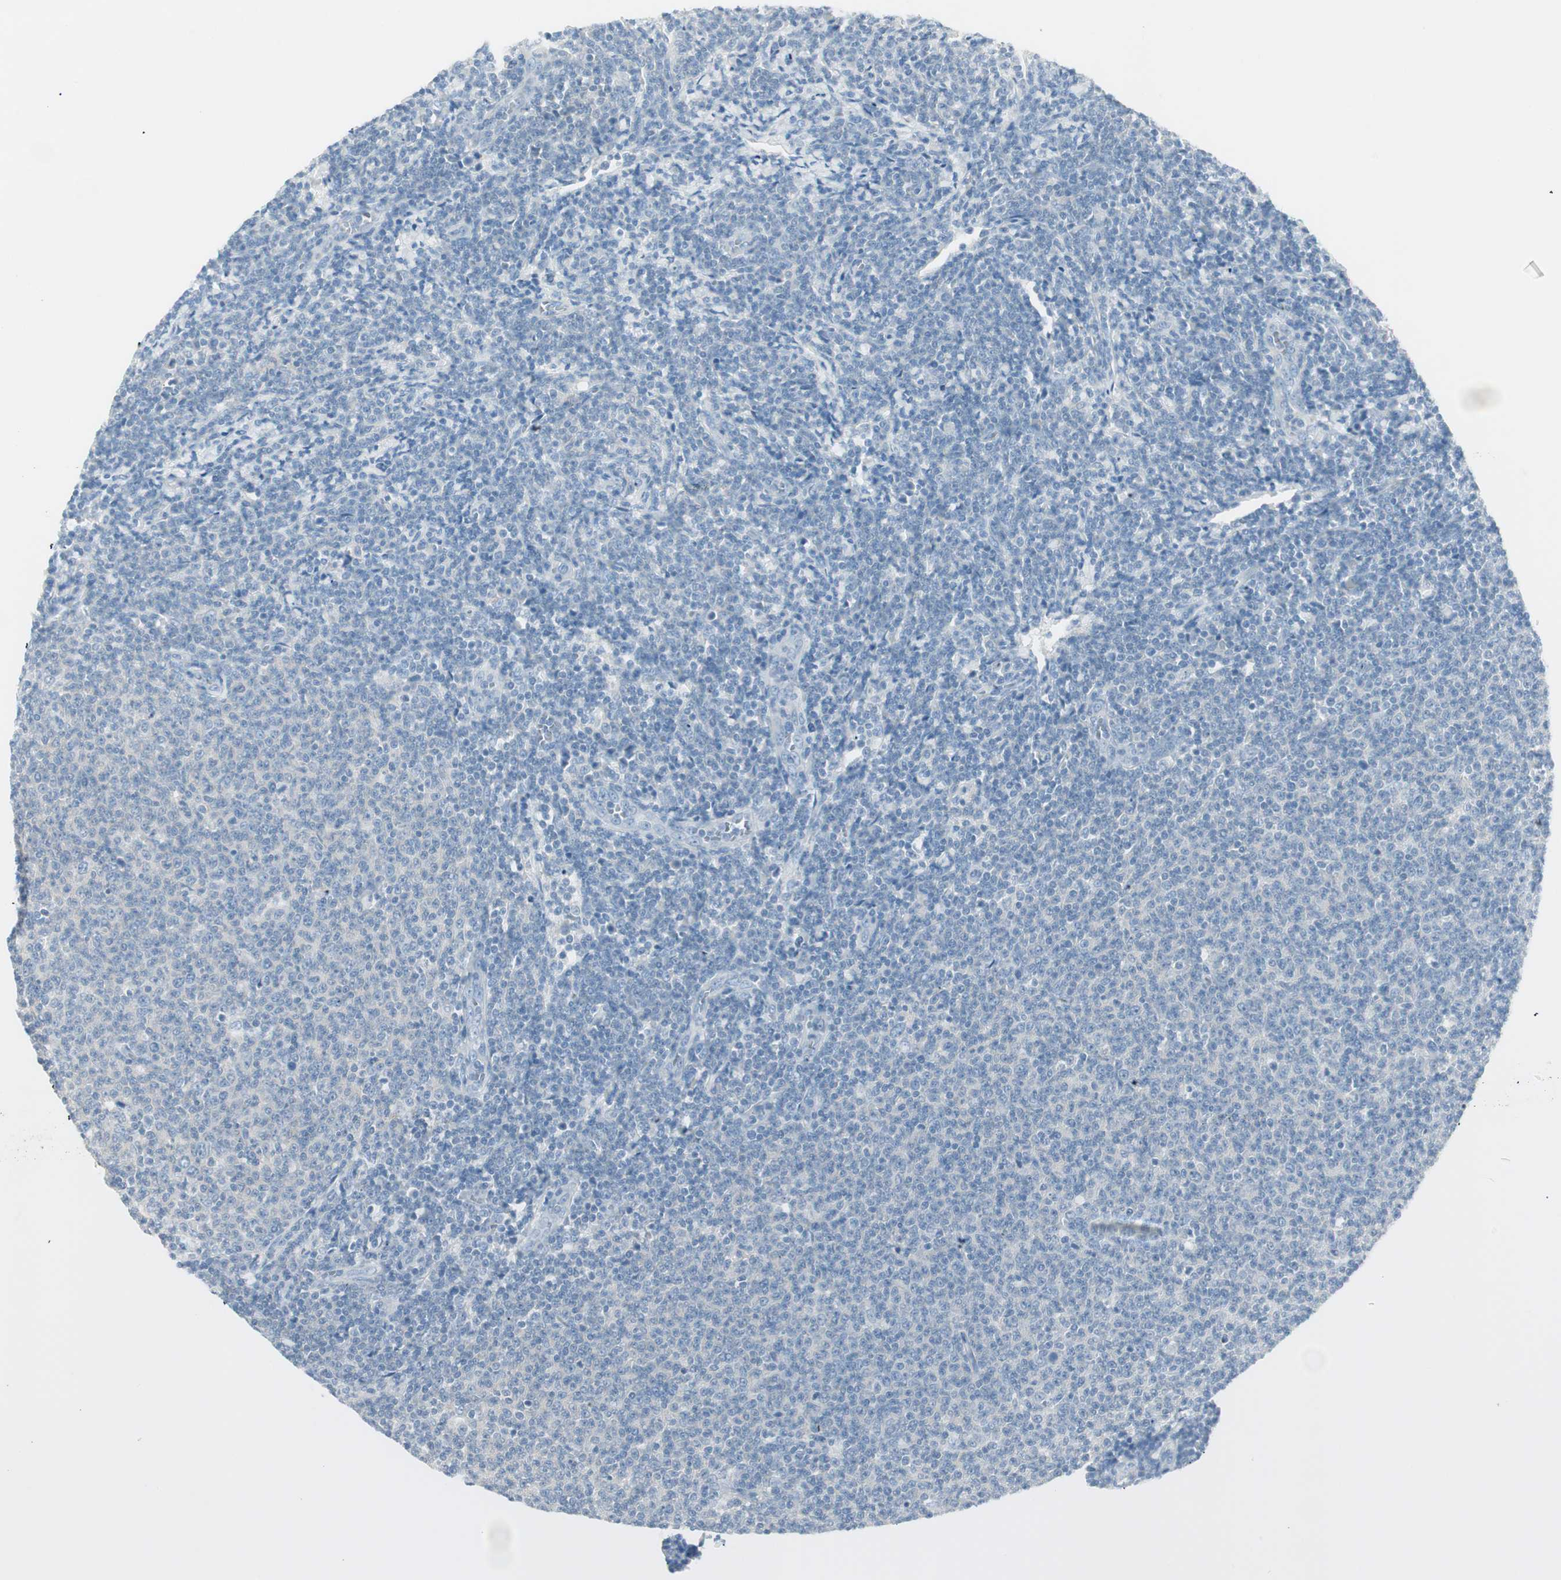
{"staining": {"intensity": "negative", "quantity": "none", "location": "none"}, "tissue": "lymphoma", "cell_type": "Tumor cells", "image_type": "cancer", "snomed": [{"axis": "morphology", "description": "Malignant lymphoma, non-Hodgkin's type, Low grade"}, {"axis": "topography", "description": "Lymph node"}], "caption": "Tumor cells are negative for brown protein staining in malignant lymphoma, non-Hodgkin's type (low-grade).", "gene": "ITLN2", "patient": {"sex": "male", "age": 66}}